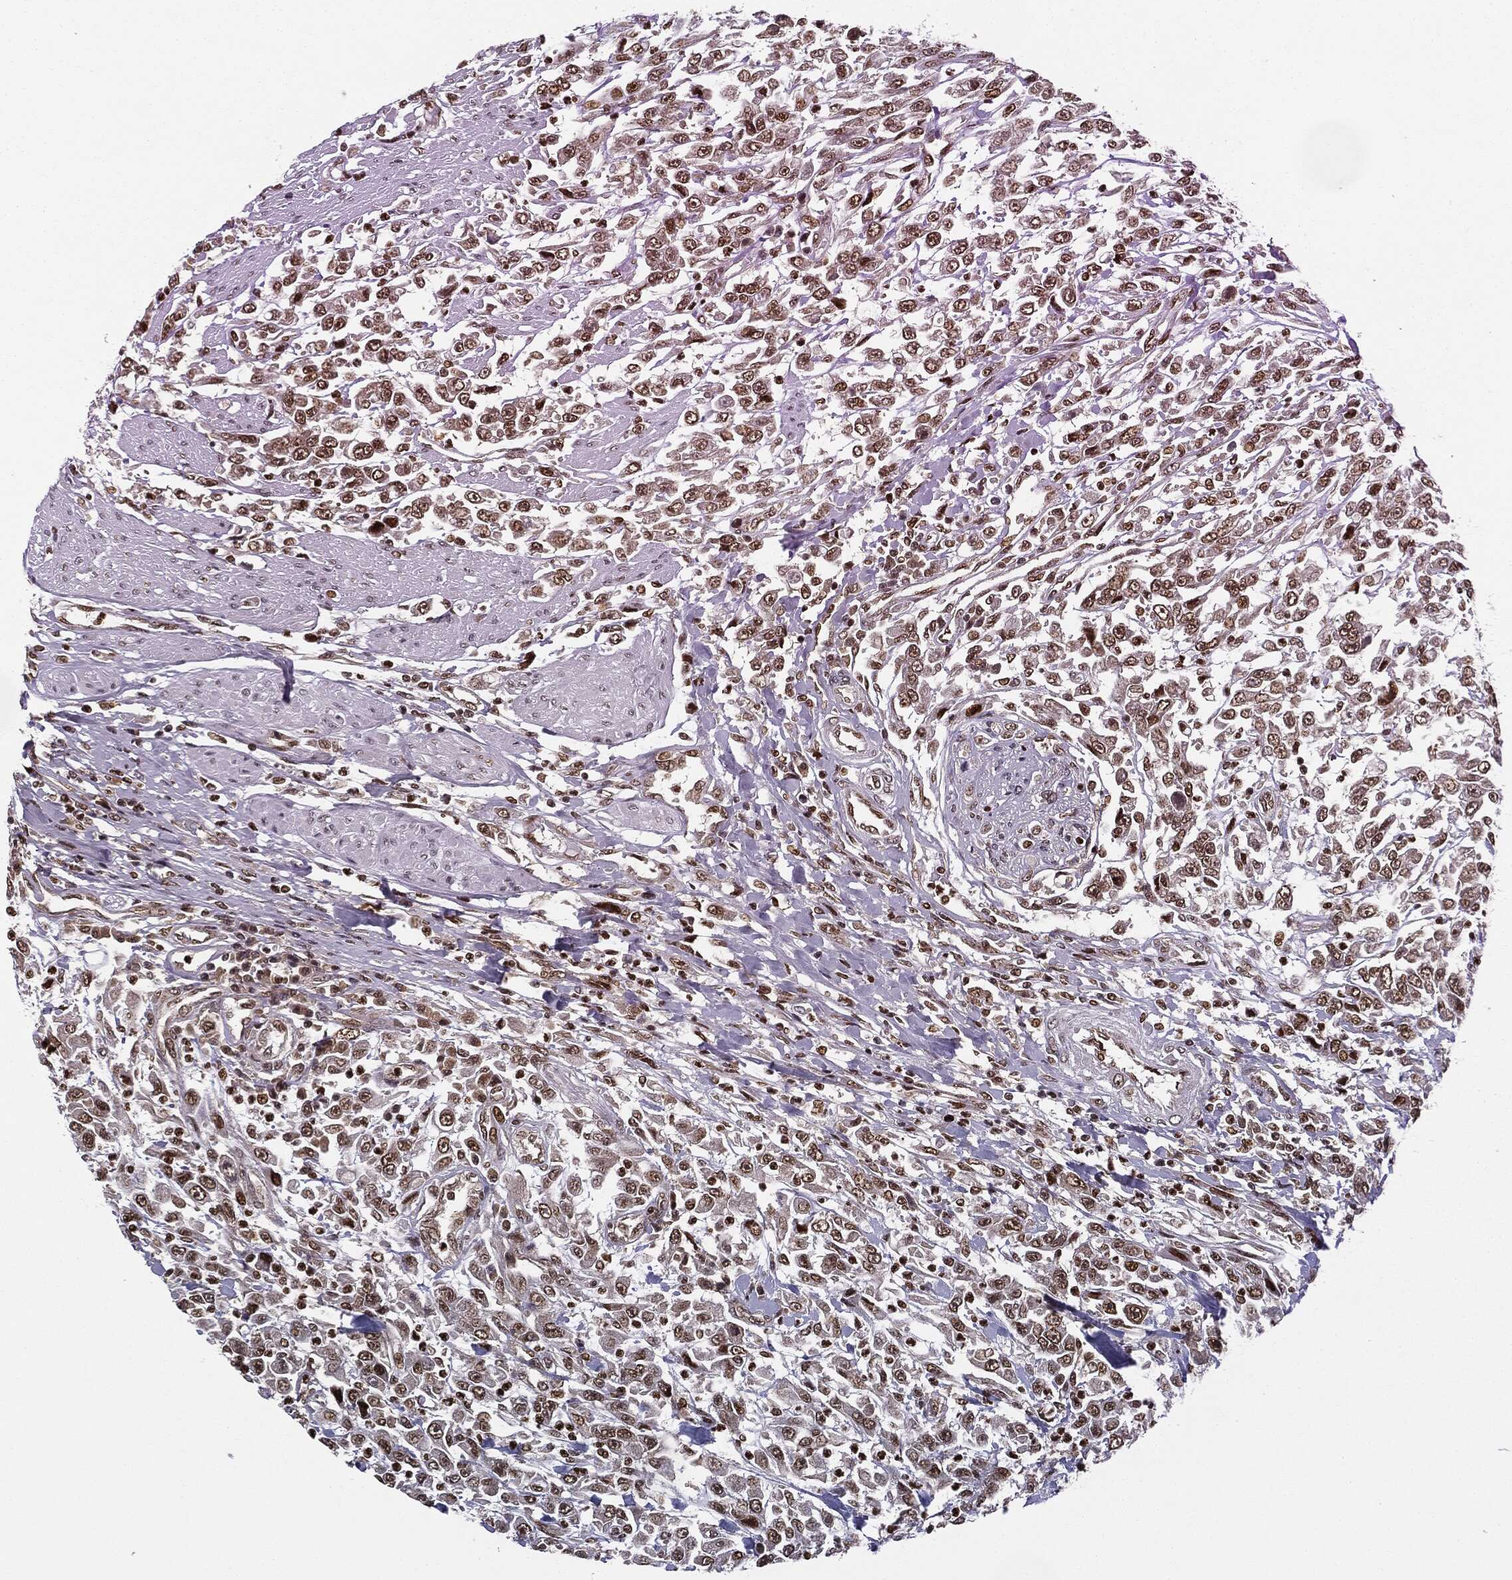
{"staining": {"intensity": "moderate", "quantity": ">75%", "location": "cytoplasmic/membranous,nuclear"}, "tissue": "urothelial cancer", "cell_type": "Tumor cells", "image_type": "cancer", "snomed": [{"axis": "morphology", "description": "Urothelial carcinoma, High grade"}, {"axis": "topography", "description": "Urinary bladder"}], "caption": "The image reveals immunohistochemical staining of urothelial cancer. There is moderate cytoplasmic/membranous and nuclear staining is seen in about >75% of tumor cells.", "gene": "TBC1D22A", "patient": {"sex": "male", "age": 46}}